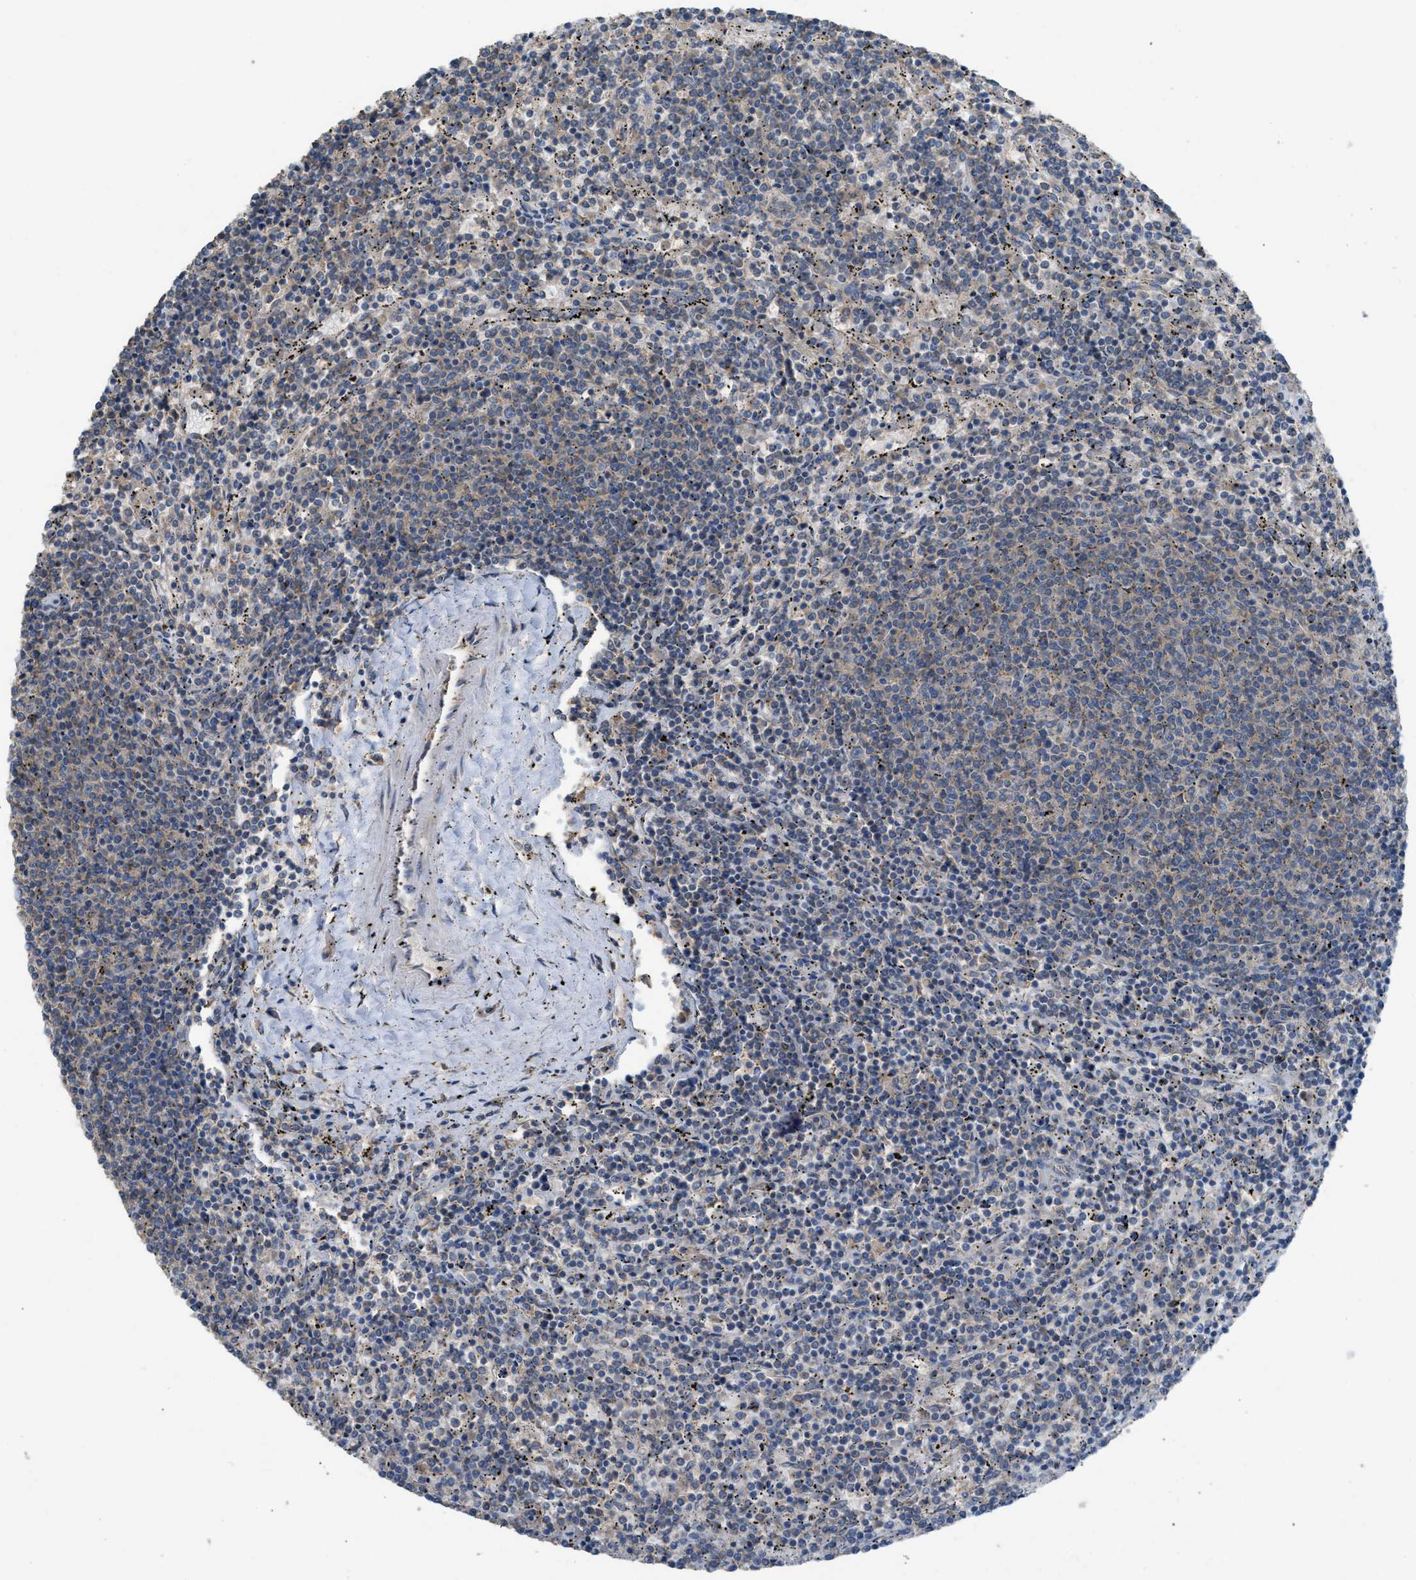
{"staining": {"intensity": "weak", "quantity": "<25%", "location": "cytoplasmic/membranous"}, "tissue": "lymphoma", "cell_type": "Tumor cells", "image_type": "cancer", "snomed": [{"axis": "morphology", "description": "Malignant lymphoma, non-Hodgkin's type, Low grade"}, {"axis": "topography", "description": "Spleen"}], "caption": "Tumor cells are negative for brown protein staining in lymphoma.", "gene": "TPK1", "patient": {"sex": "female", "age": 50}}